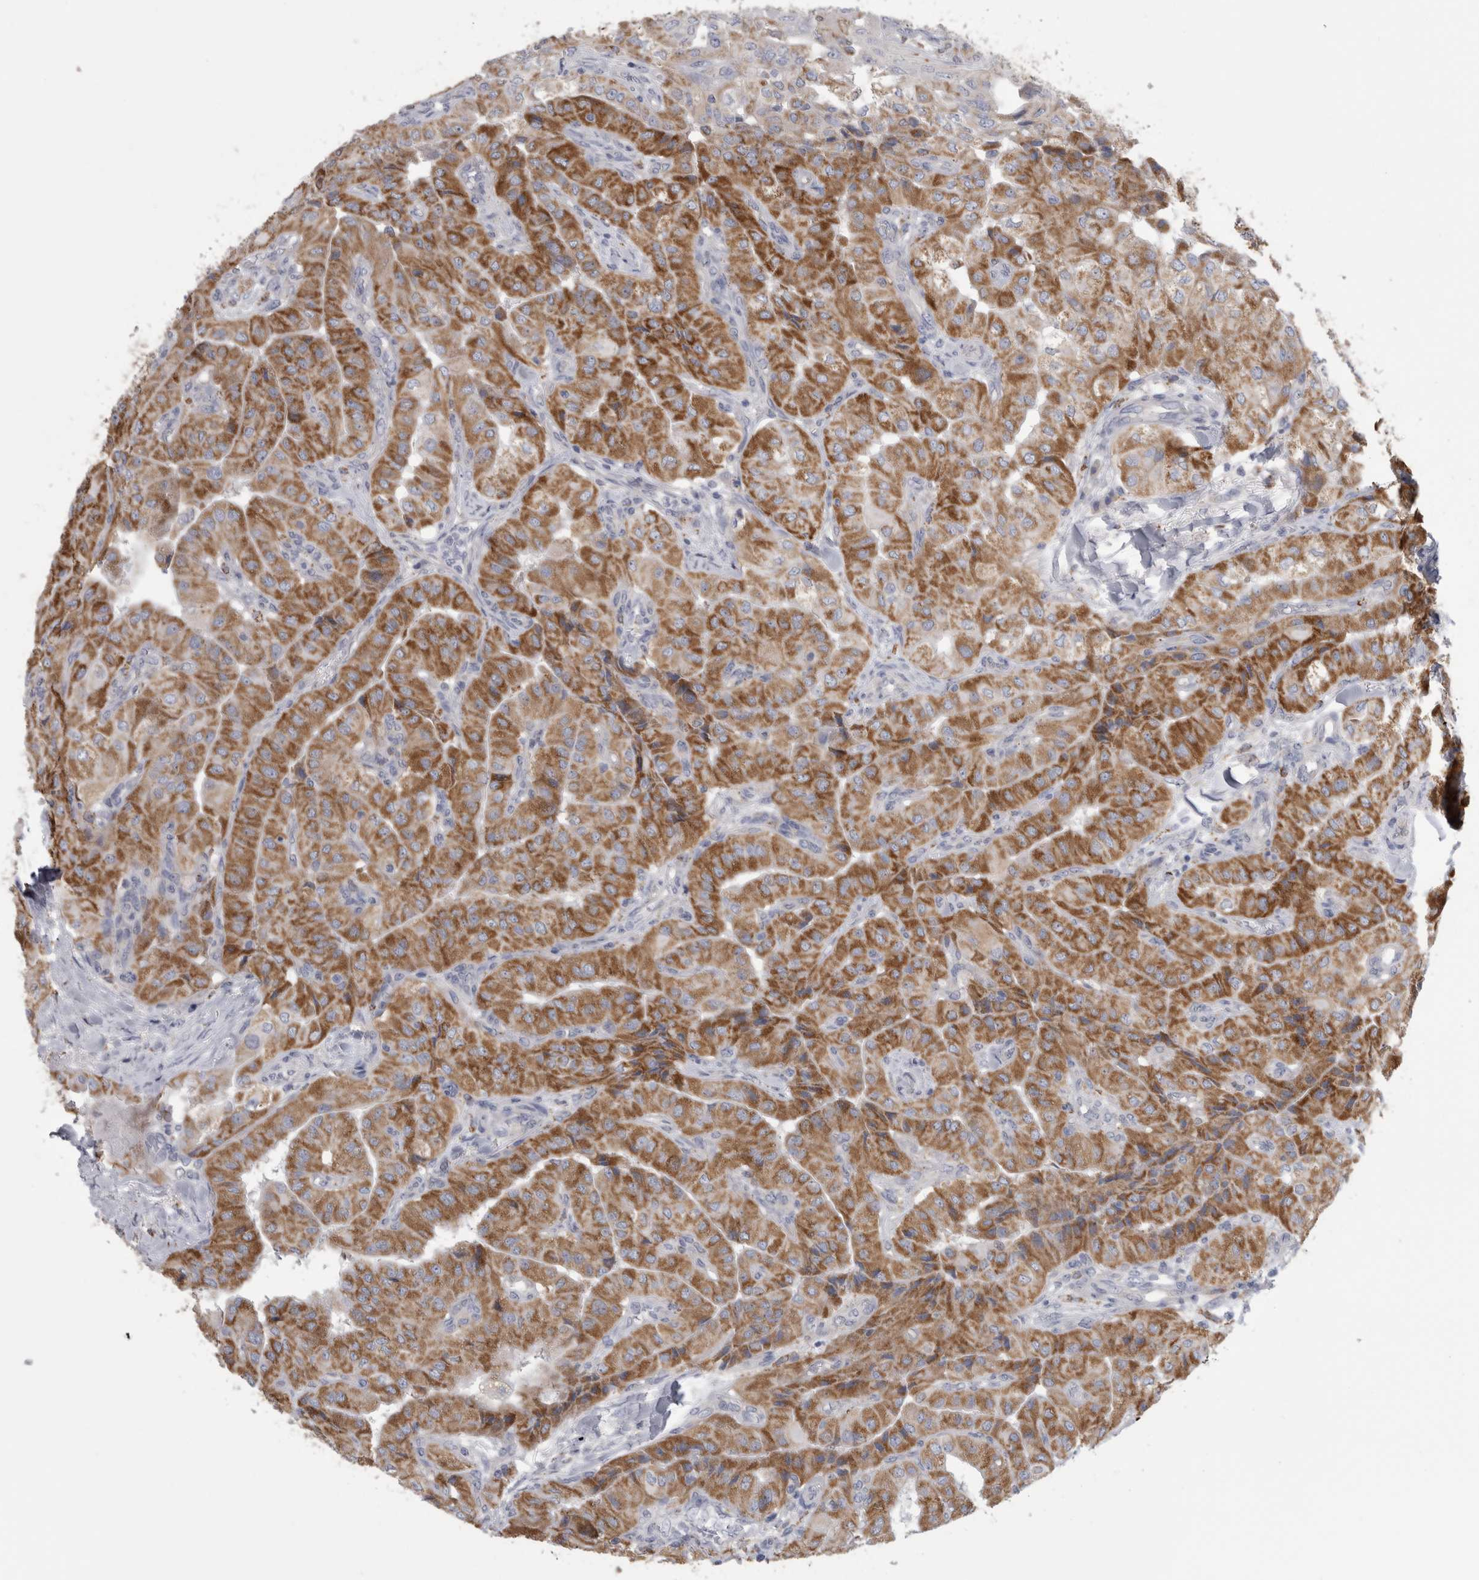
{"staining": {"intensity": "moderate", "quantity": ">75%", "location": "cytoplasmic/membranous"}, "tissue": "thyroid cancer", "cell_type": "Tumor cells", "image_type": "cancer", "snomed": [{"axis": "morphology", "description": "Papillary adenocarcinoma, NOS"}, {"axis": "topography", "description": "Thyroid gland"}], "caption": "IHC histopathology image of thyroid cancer (papillary adenocarcinoma) stained for a protein (brown), which exhibits medium levels of moderate cytoplasmic/membranous staining in about >75% of tumor cells.", "gene": "GATM", "patient": {"sex": "female", "age": 59}}